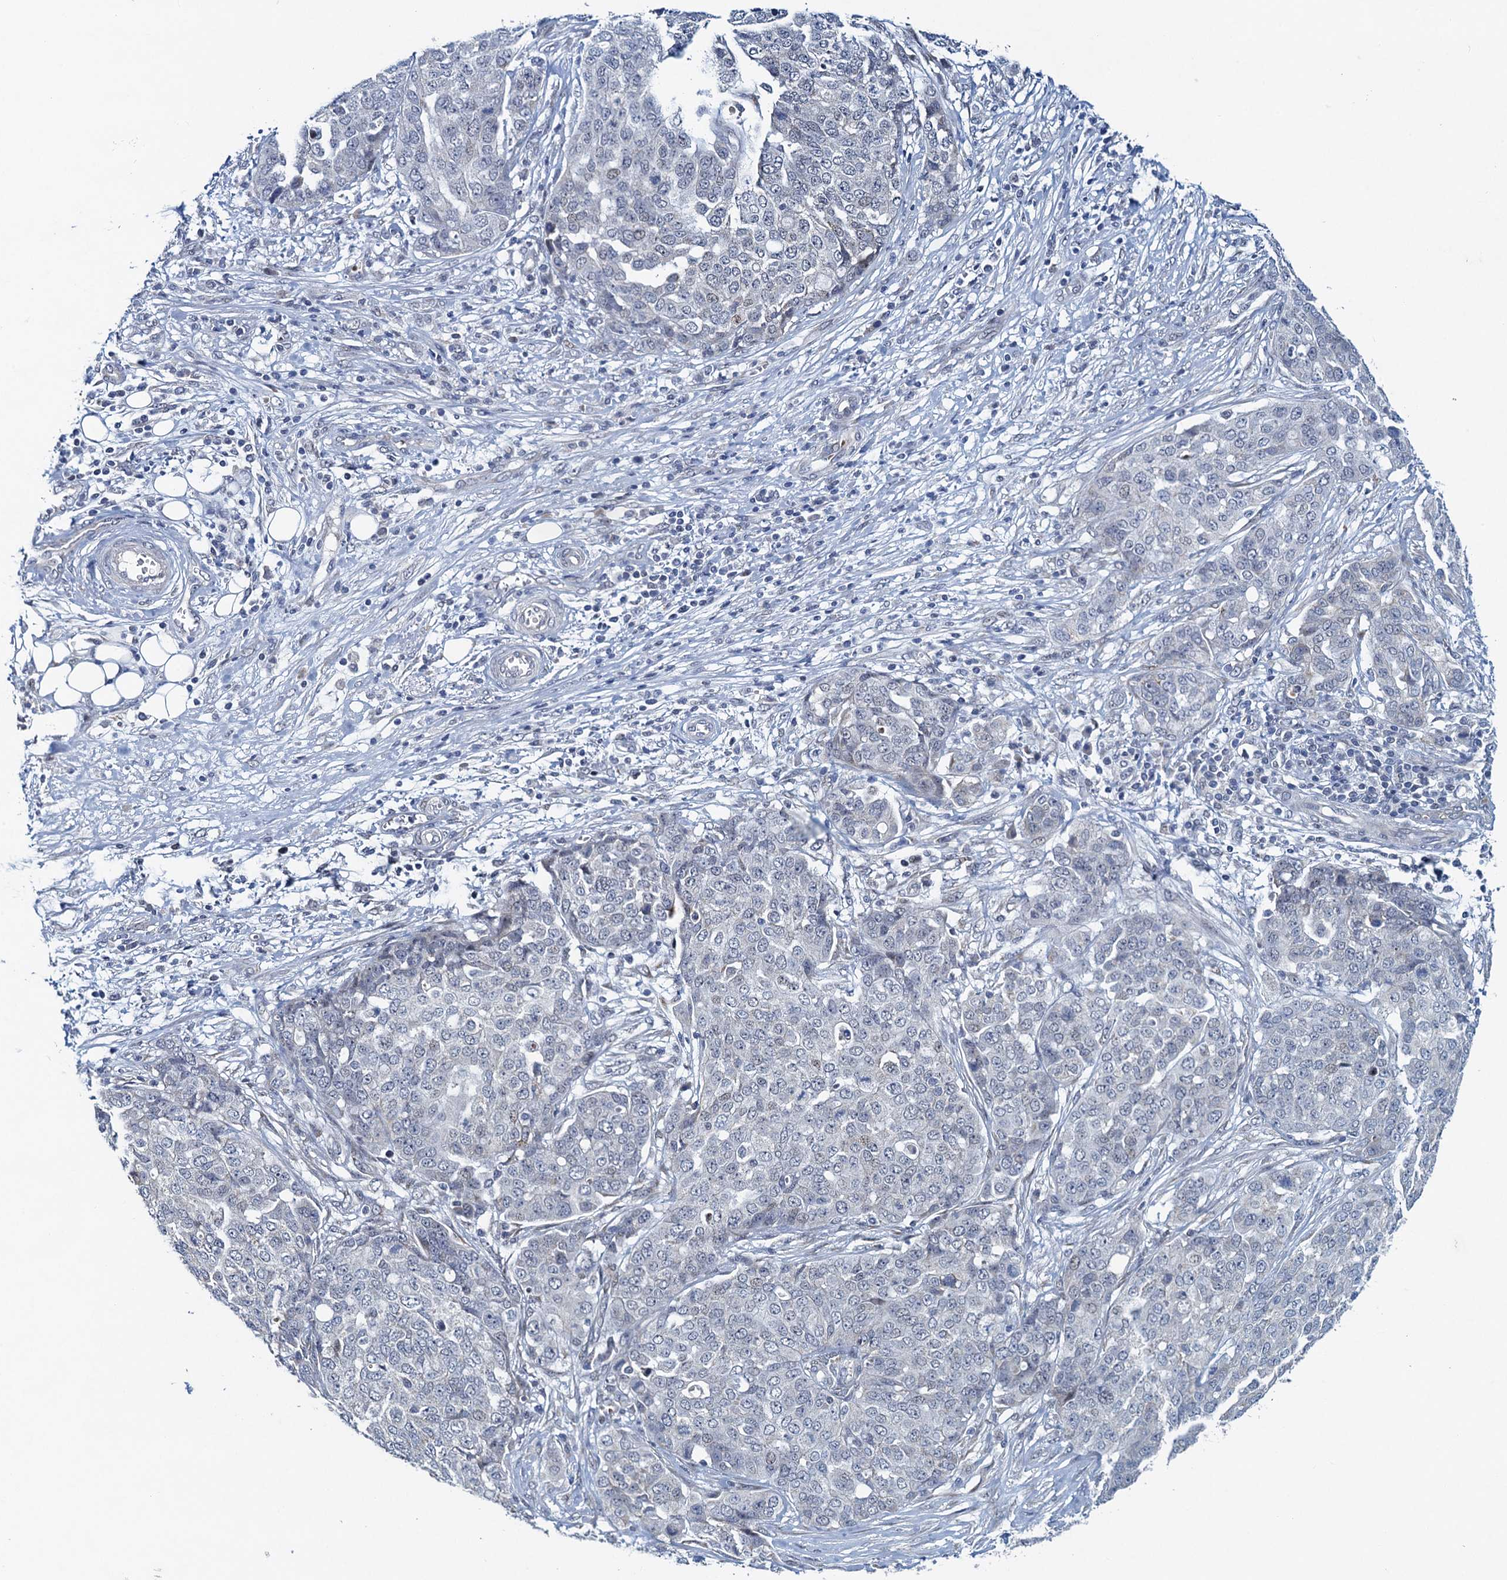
{"staining": {"intensity": "negative", "quantity": "none", "location": "none"}, "tissue": "ovarian cancer", "cell_type": "Tumor cells", "image_type": "cancer", "snomed": [{"axis": "morphology", "description": "Cystadenocarcinoma, serous, NOS"}, {"axis": "topography", "description": "Soft tissue"}, {"axis": "topography", "description": "Ovary"}], "caption": "Immunohistochemistry (IHC) photomicrograph of neoplastic tissue: ovarian cancer stained with DAB shows no significant protein positivity in tumor cells.", "gene": "ATOSA", "patient": {"sex": "female", "age": 57}}